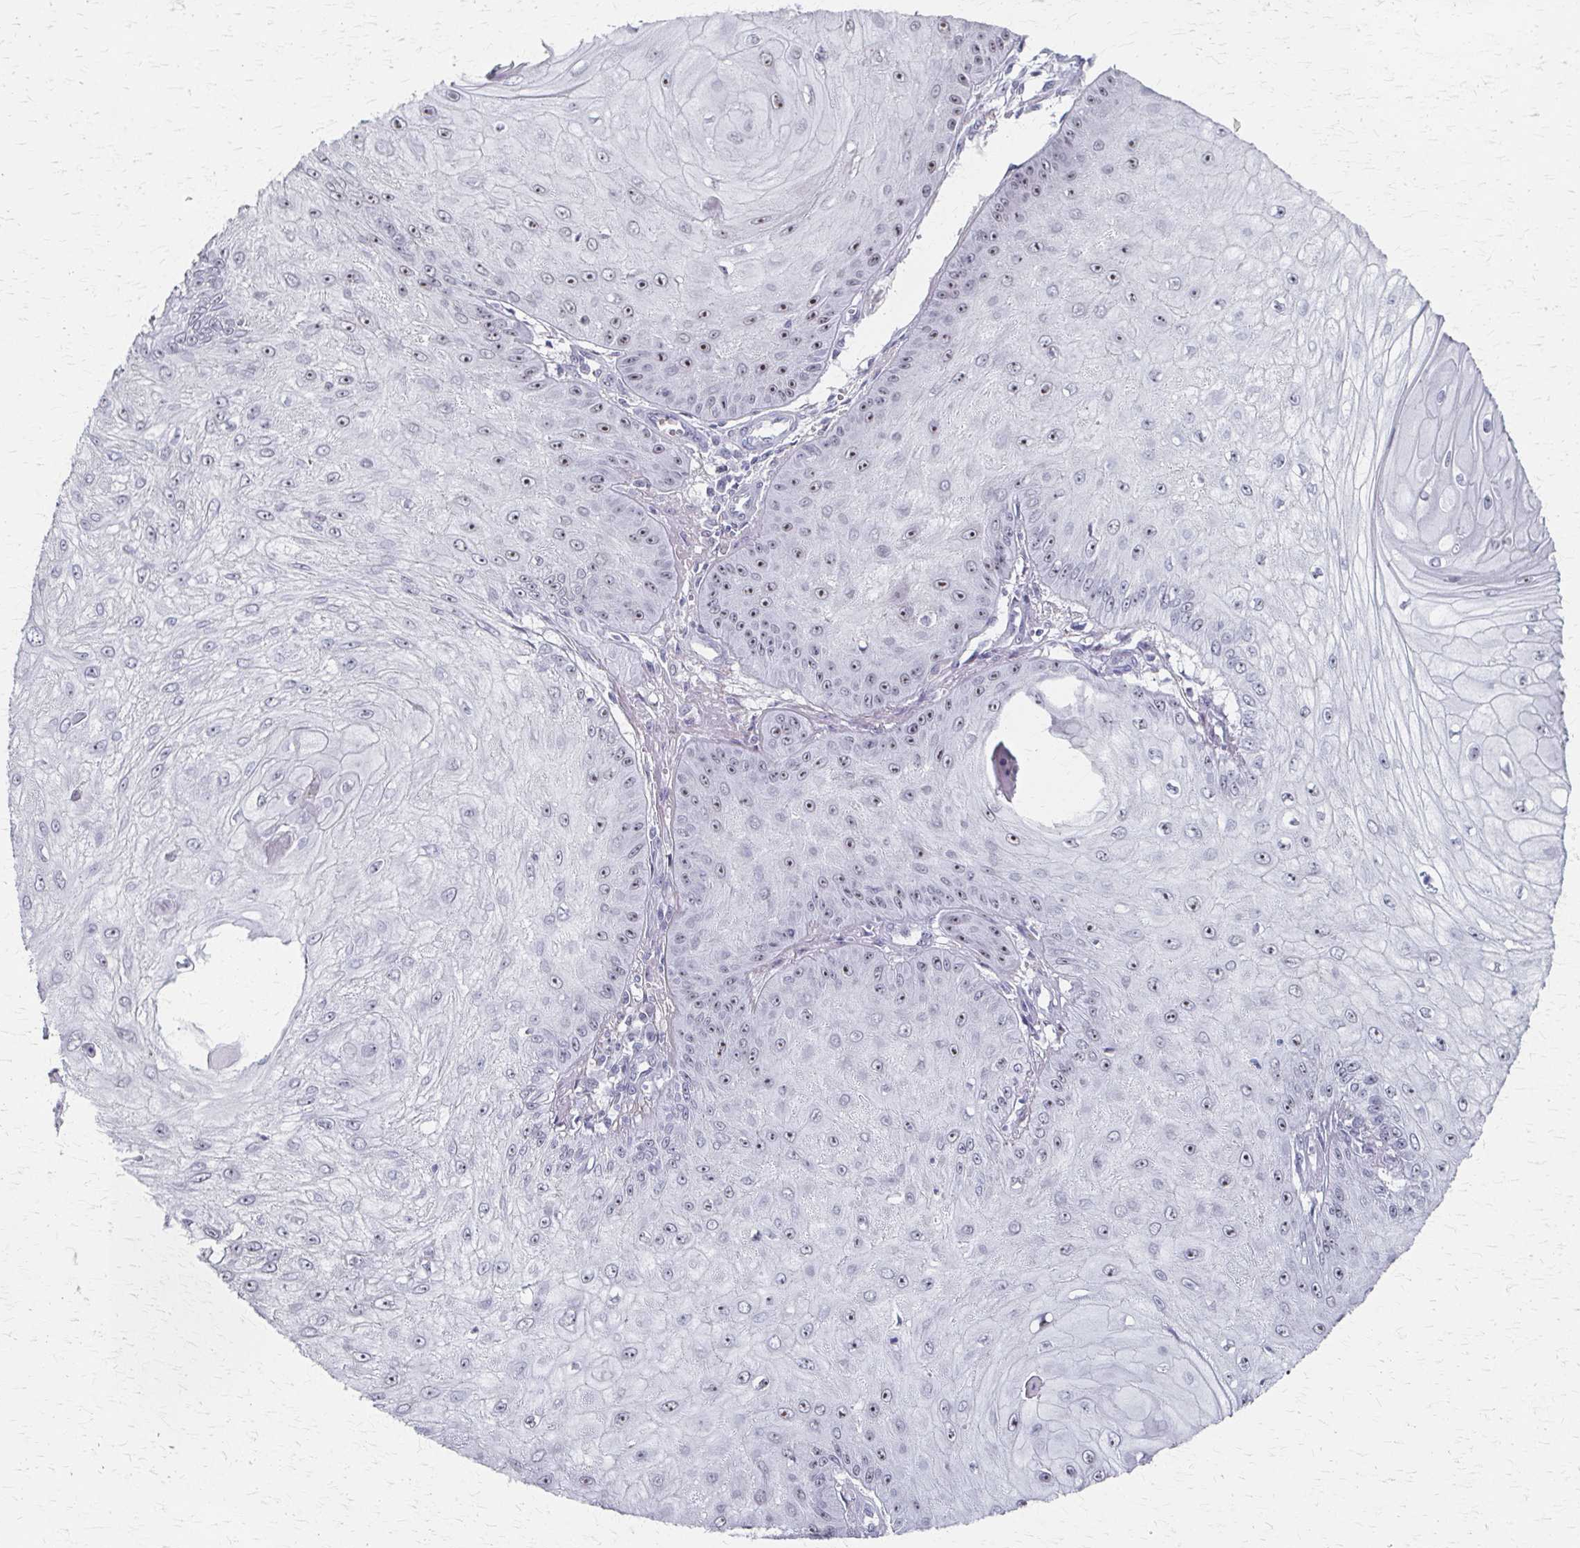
{"staining": {"intensity": "moderate", "quantity": "<25%", "location": "nuclear"}, "tissue": "skin cancer", "cell_type": "Tumor cells", "image_type": "cancer", "snomed": [{"axis": "morphology", "description": "Squamous cell carcinoma, NOS"}, {"axis": "topography", "description": "Skin"}], "caption": "Immunohistochemical staining of human squamous cell carcinoma (skin) exhibits low levels of moderate nuclear expression in about <25% of tumor cells.", "gene": "PES1", "patient": {"sex": "male", "age": 70}}